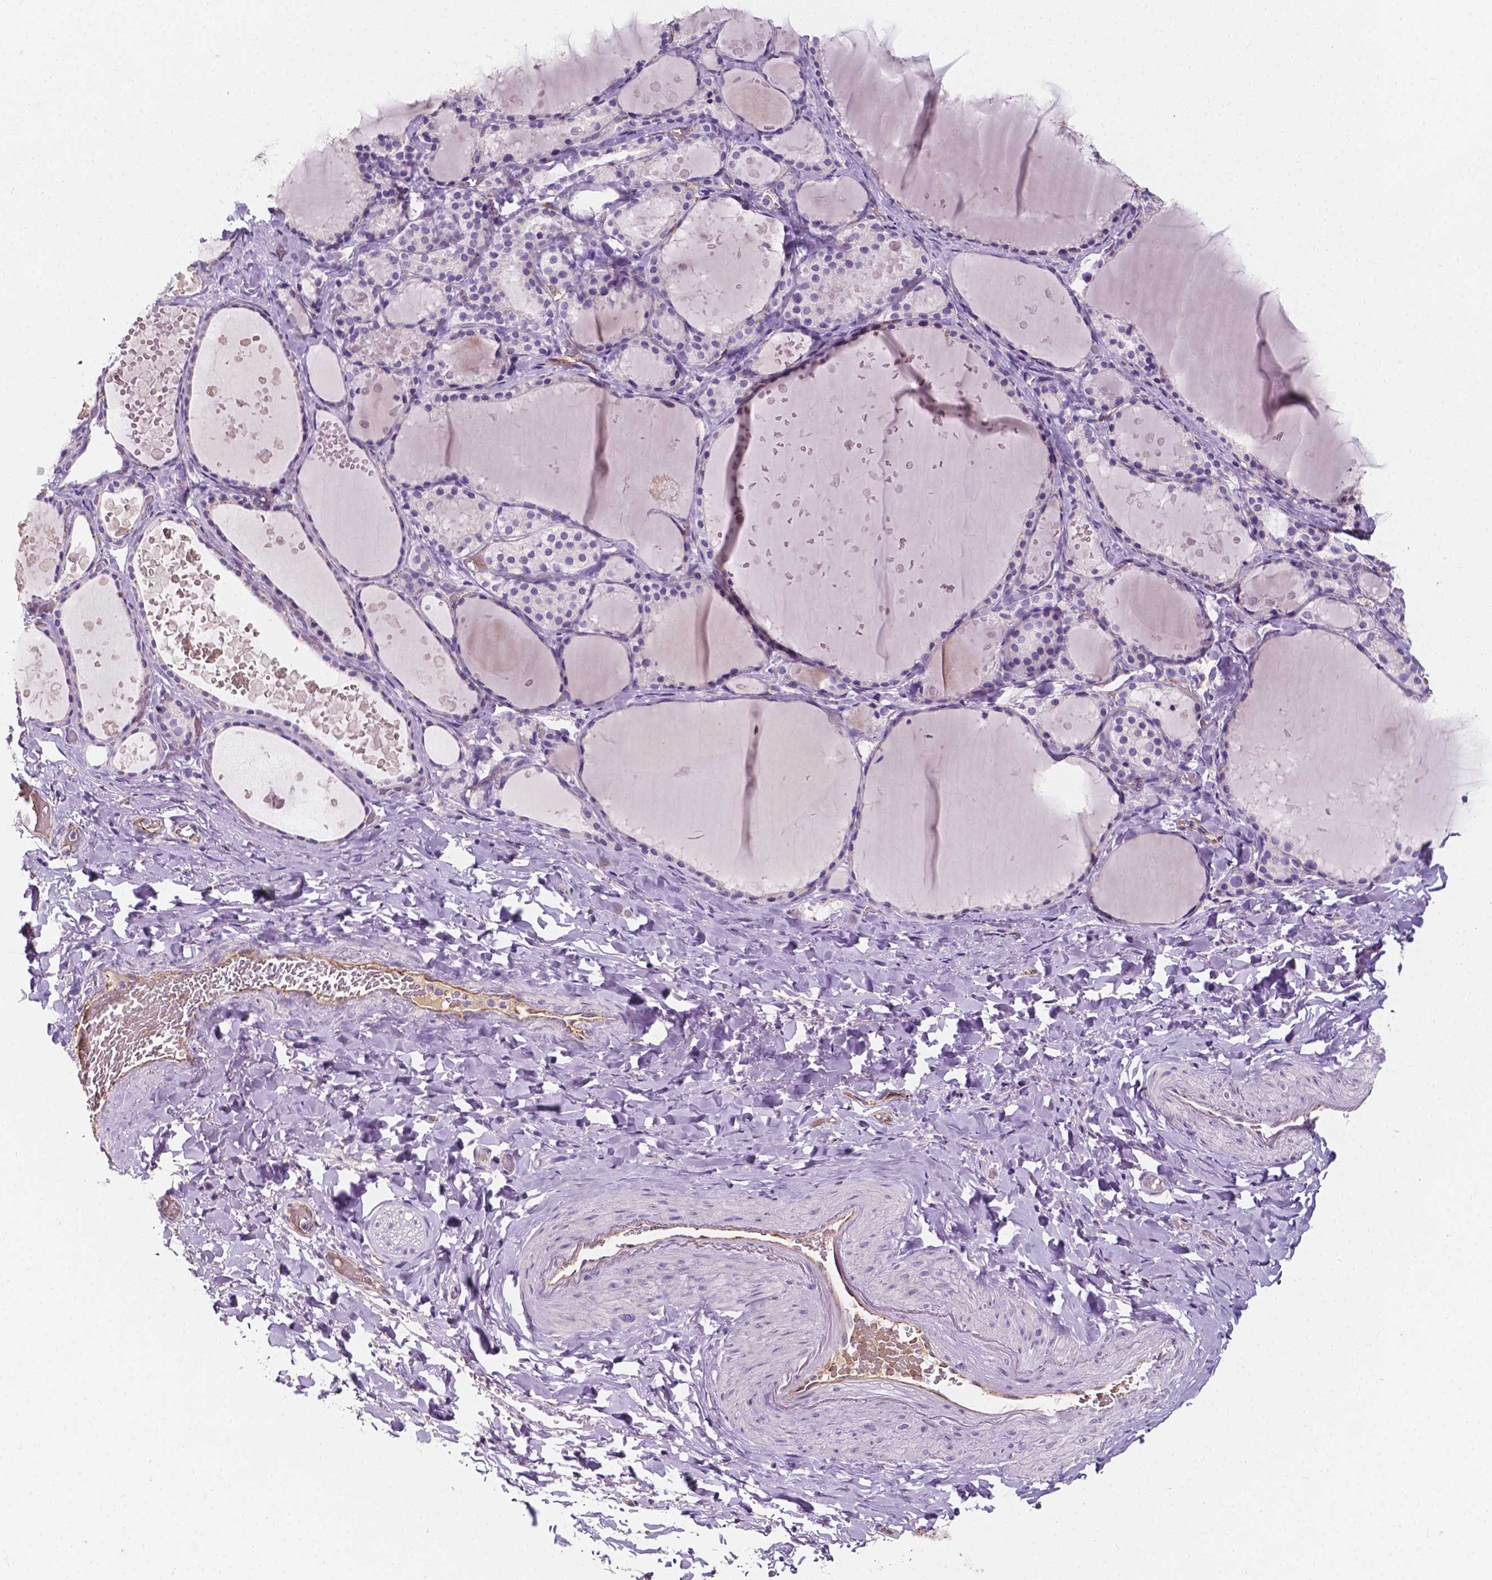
{"staining": {"intensity": "negative", "quantity": "none", "location": "none"}, "tissue": "thyroid gland", "cell_type": "Glandular cells", "image_type": "normal", "snomed": [{"axis": "morphology", "description": "Normal tissue, NOS"}, {"axis": "topography", "description": "Thyroid gland"}], "caption": "Immunohistochemistry micrograph of benign thyroid gland: thyroid gland stained with DAB exhibits no significant protein expression in glandular cells. (DAB (3,3'-diaminobenzidine) immunohistochemistry (IHC) with hematoxylin counter stain).", "gene": "SLC22A4", "patient": {"sex": "female", "age": 56}}